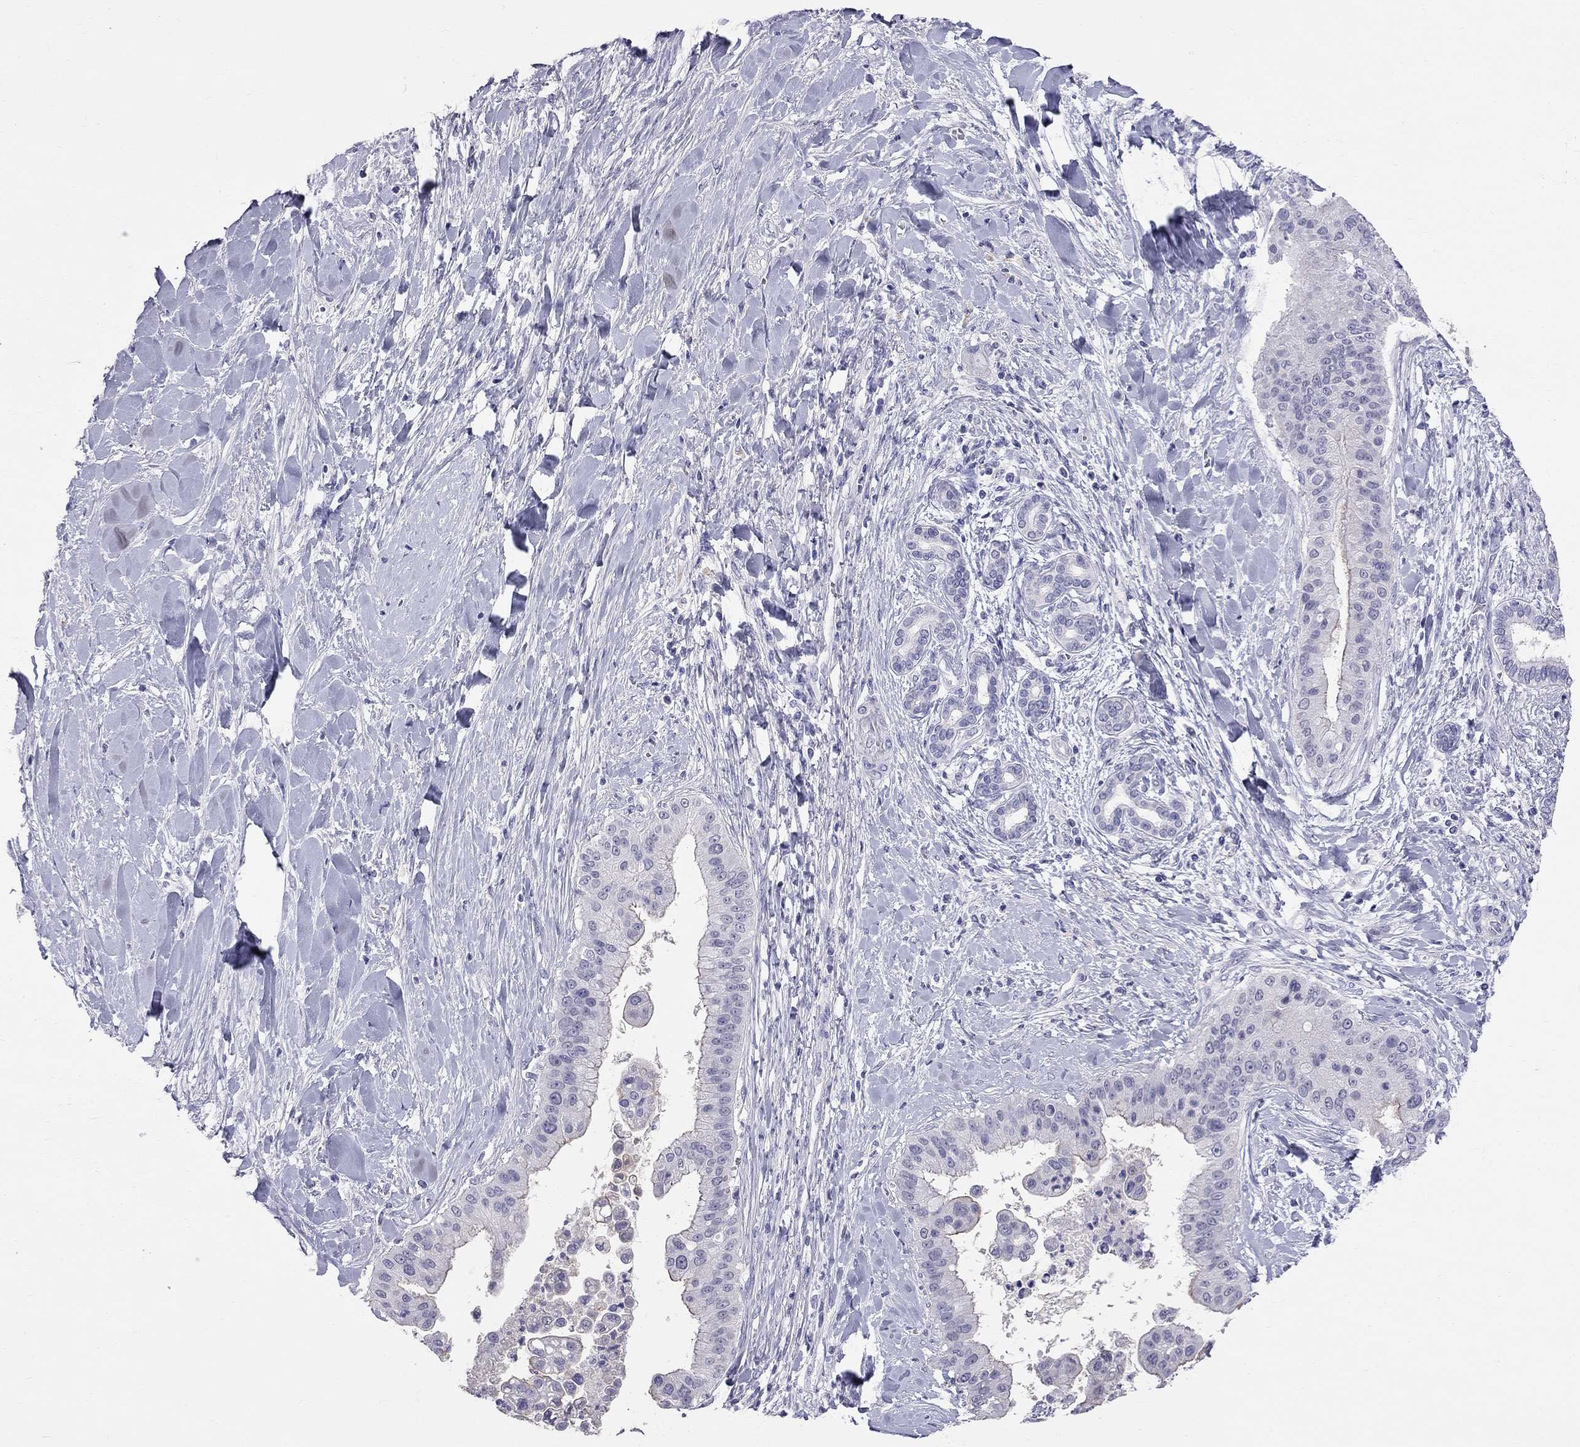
{"staining": {"intensity": "negative", "quantity": "none", "location": "none"}, "tissue": "liver cancer", "cell_type": "Tumor cells", "image_type": "cancer", "snomed": [{"axis": "morphology", "description": "Cholangiocarcinoma"}, {"axis": "topography", "description": "Liver"}], "caption": "IHC histopathology image of human liver cancer stained for a protein (brown), which reveals no expression in tumor cells.", "gene": "CFAP91", "patient": {"sex": "female", "age": 54}}